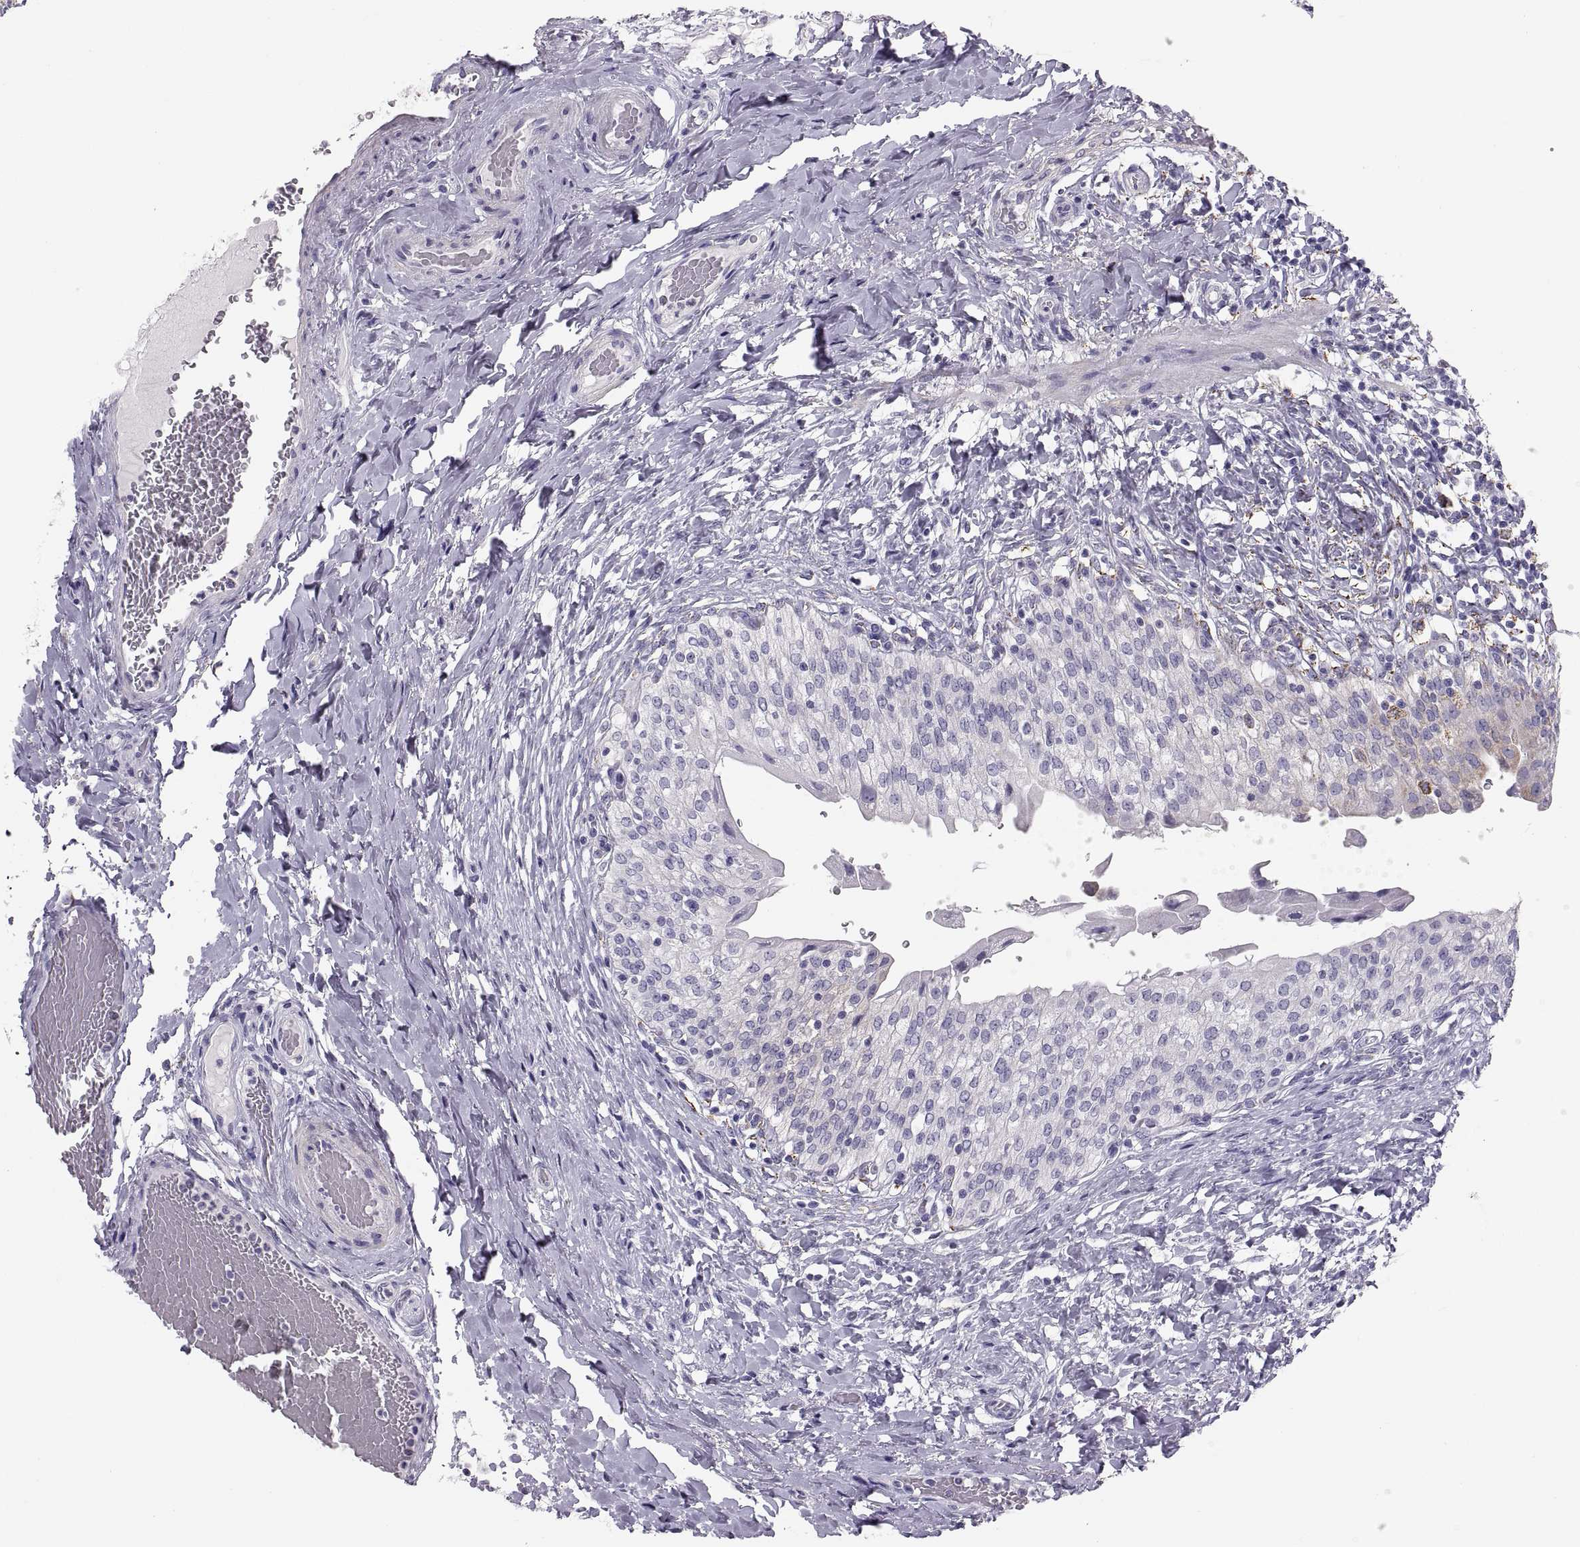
{"staining": {"intensity": "negative", "quantity": "none", "location": "none"}, "tissue": "urinary bladder", "cell_type": "Urothelial cells", "image_type": "normal", "snomed": [{"axis": "morphology", "description": "Normal tissue, NOS"}, {"axis": "morphology", "description": "Inflammation, NOS"}, {"axis": "topography", "description": "Urinary bladder"}], "caption": "This micrograph is of normal urinary bladder stained with immunohistochemistry (IHC) to label a protein in brown with the nuclei are counter-stained blue. There is no expression in urothelial cells. (IHC, brightfield microscopy, high magnification).", "gene": "COL9A3", "patient": {"sex": "male", "age": 64}}